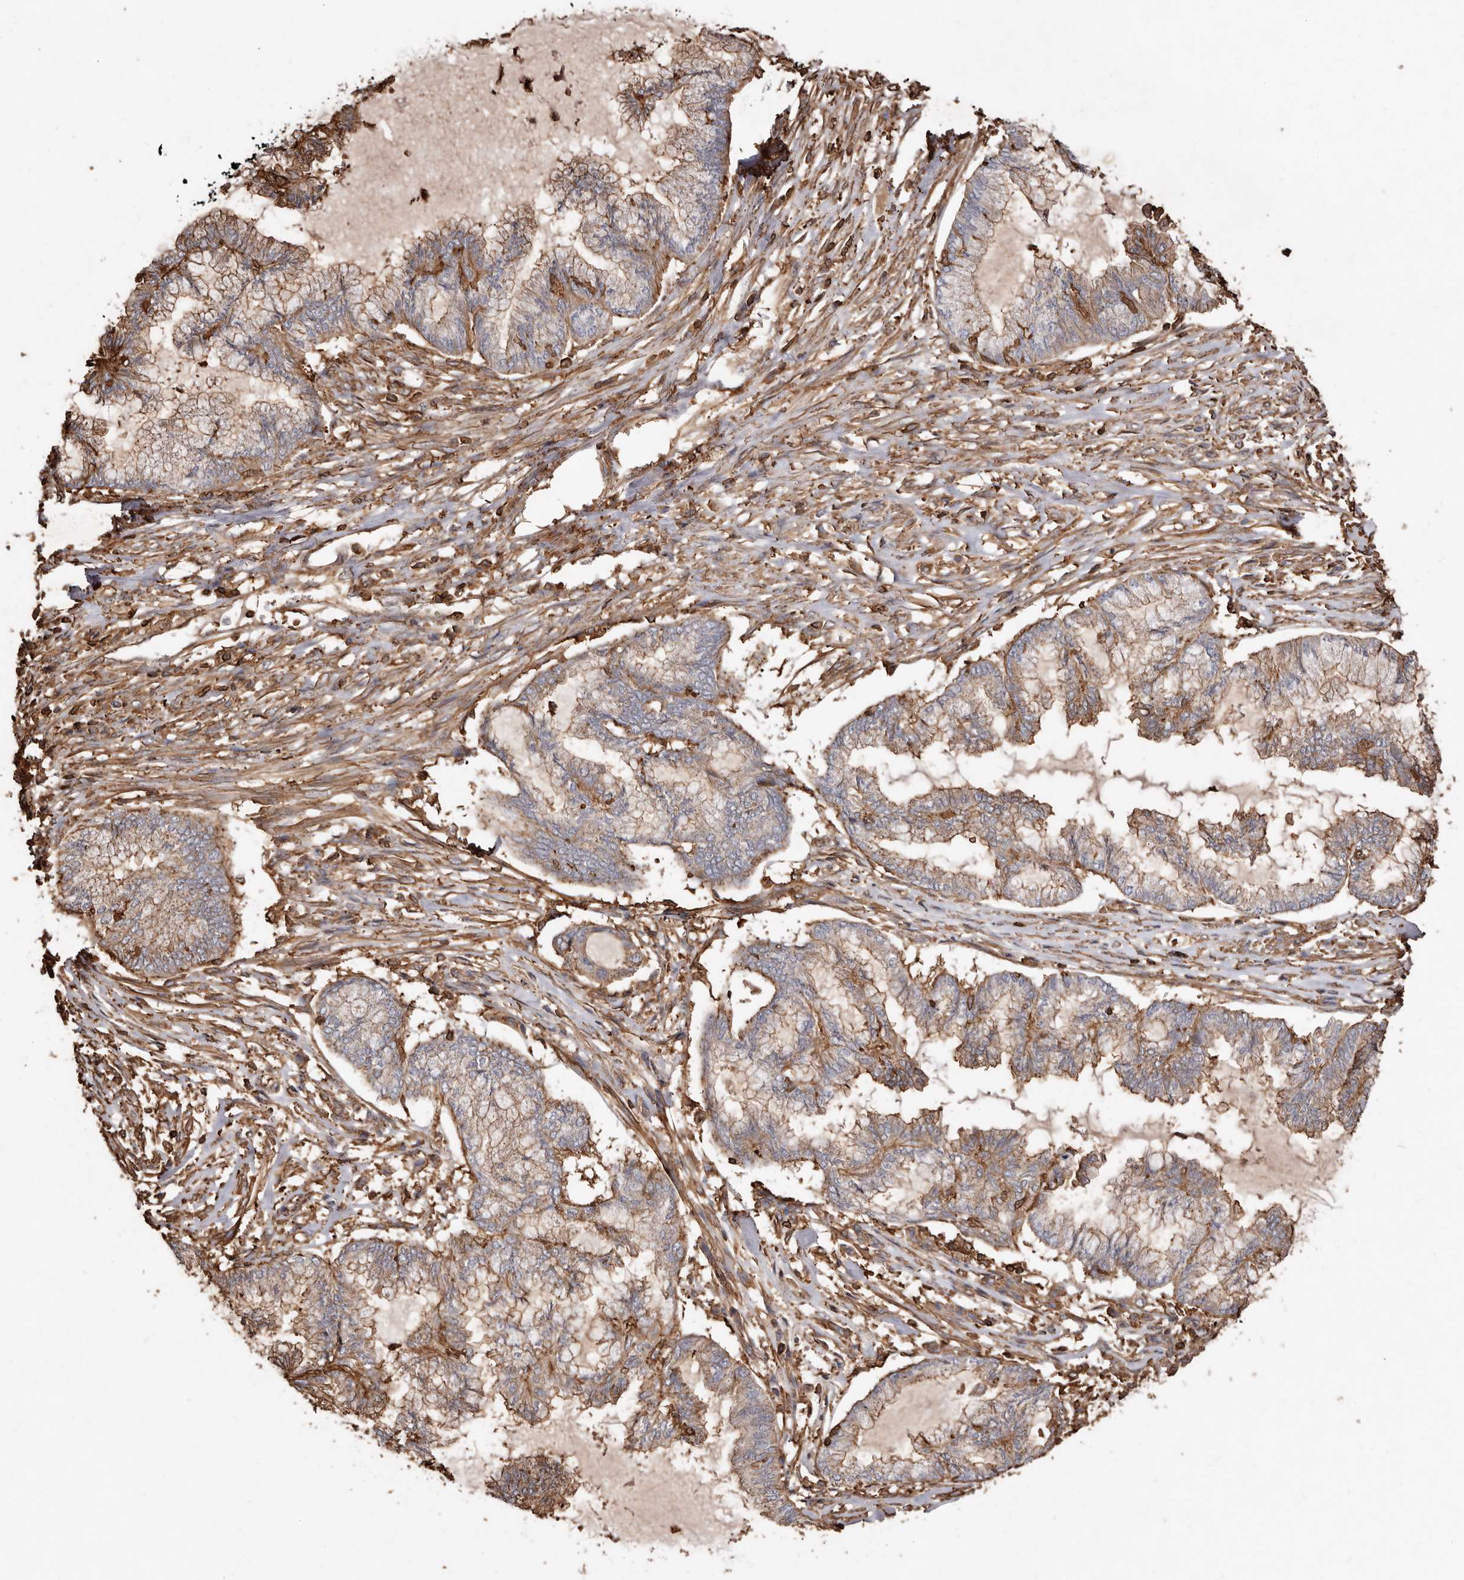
{"staining": {"intensity": "moderate", "quantity": ">75%", "location": "cytoplasmic/membranous"}, "tissue": "endometrial cancer", "cell_type": "Tumor cells", "image_type": "cancer", "snomed": [{"axis": "morphology", "description": "Adenocarcinoma, NOS"}, {"axis": "topography", "description": "Endometrium"}], "caption": "Protein expression by immunohistochemistry exhibits moderate cytoplasmic/membranous positivity in approximately >75% of tumor cells in endometrial cancer.", "gene": "COQ8B", "patient": {"sex": "female", "age": 86}}